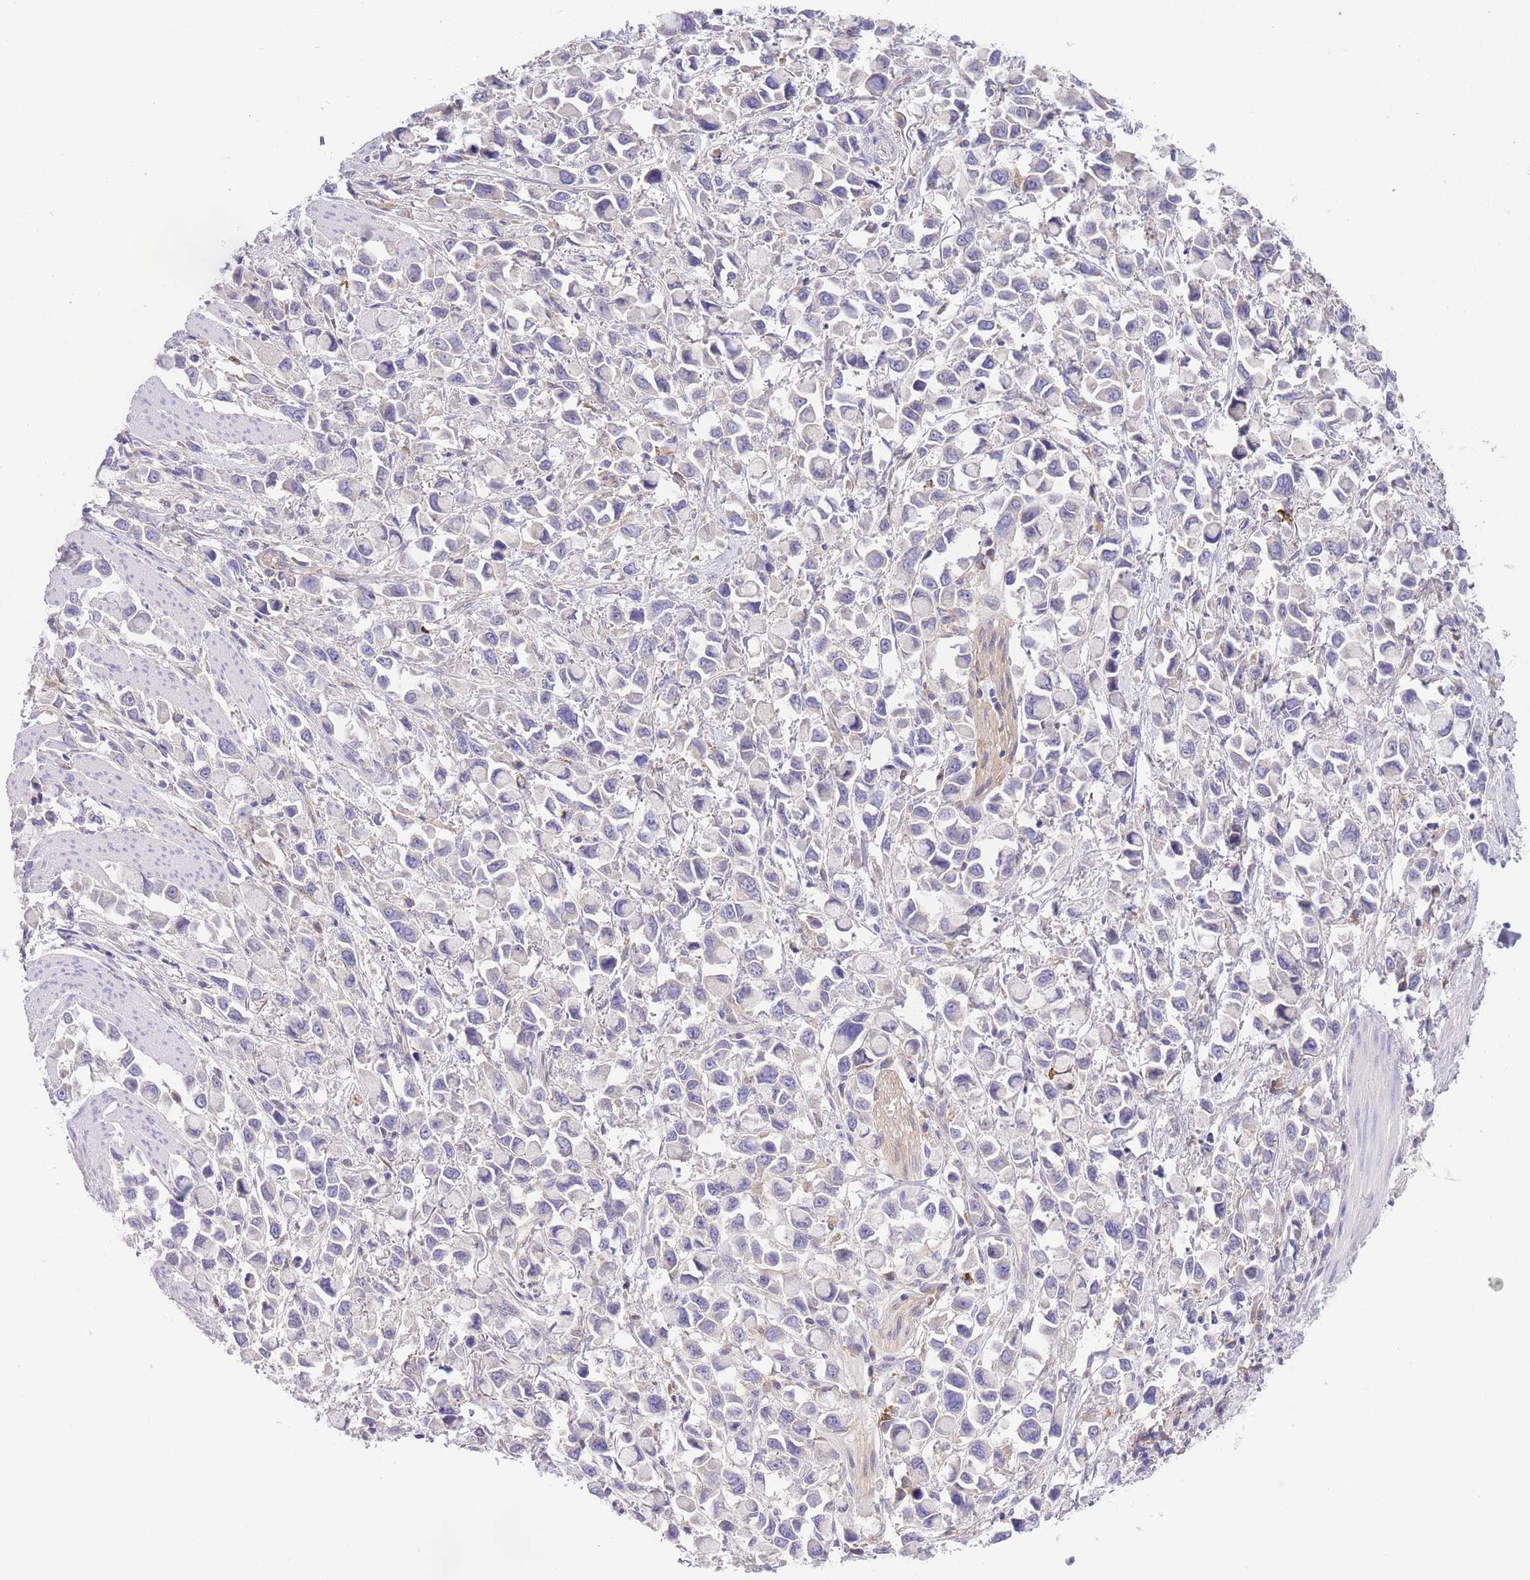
{"staining": {"intensity": "negative", "quantity": "none", "location": "none"}, "tissue": "stomach cancer", "cell_type": "Tumor cells", "image_type": "cancer", "snomed": [{"axis": "morphology", "description": "Adenocarcinoma, NOS"}, {"axis": "topography", "description": "Stomach"}], "caption": "A micrograph of stomach adenocarcinoma stained for a protein demonstrates no brown staining in tumor cells.", "gene": "NAMPT", "patient": {"sex": "female", "age": 81}}